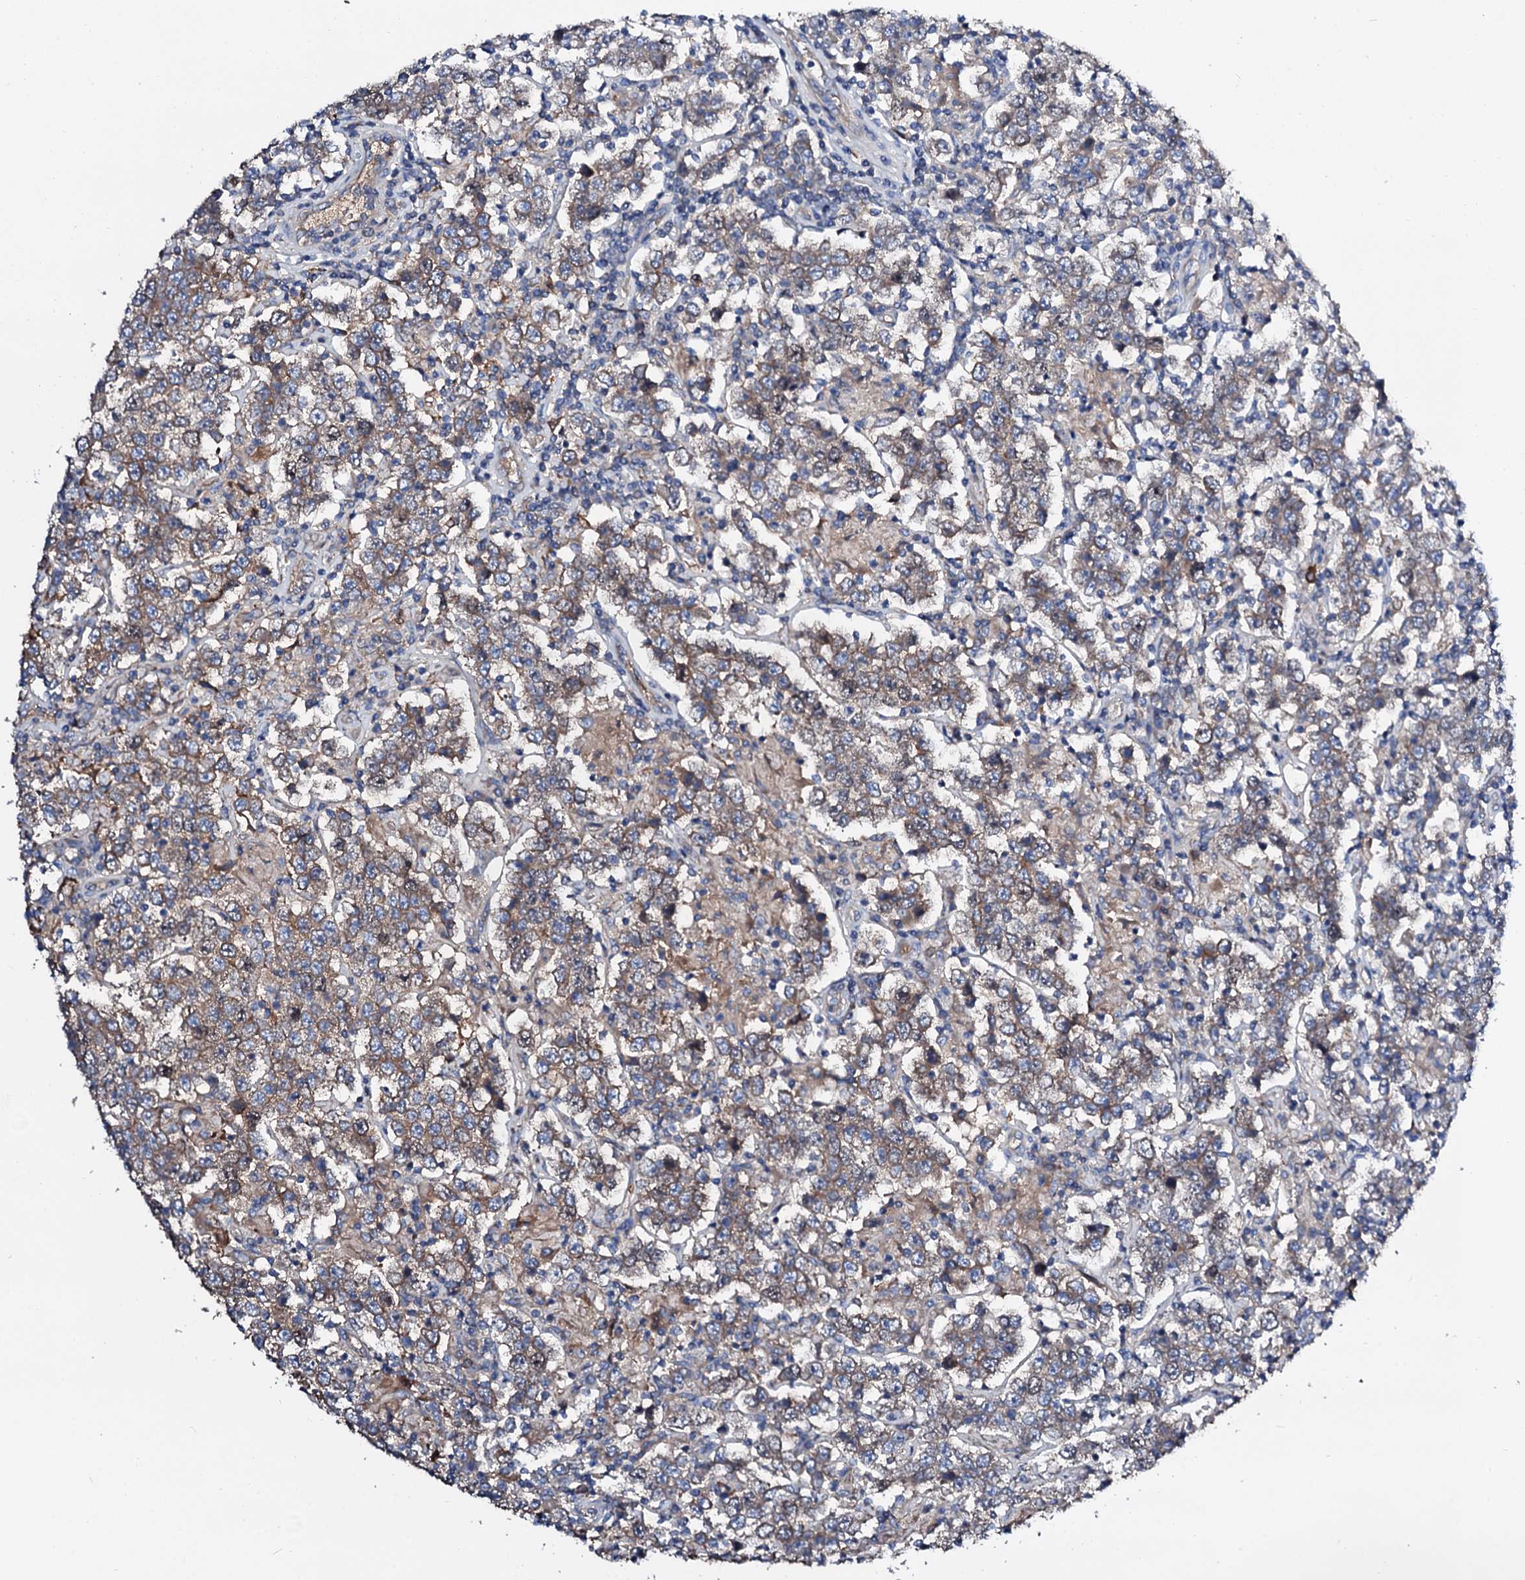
{"staining": {"intensity": "moderate", "quantity": ">75%", "location": "cytoplasmic/membranous"}, "tissue": "testis cancer", "cell_type": "Tumor cells", "image_type": "cancer", "snomed": [{"axis": "morphology", "description": "Normal tissue, NOS"}, {"axis": "morphology", "description": "Urothelial carcinoma, High grade"}, {"axis": "morphology", "description": "Seminoma, NOS"}, {"axis": "morphology", "description": "Carcinoma, Embryonal, NOS"}, {"axis": "topography", "description": "Urinary bladder"}, {"axis": "topography", "description": "Testis"}], "caption": "Protein staining demonstrates moderate cytoplasmic/membranous positivity in approximately >75% of tumor cells in testis seminoma. Immunohistochemistry stains the protein of interest in brown and the nuclei are stained blue.", "gene": "CSKMT", "patient": {"sex": "male", "age": 41}}